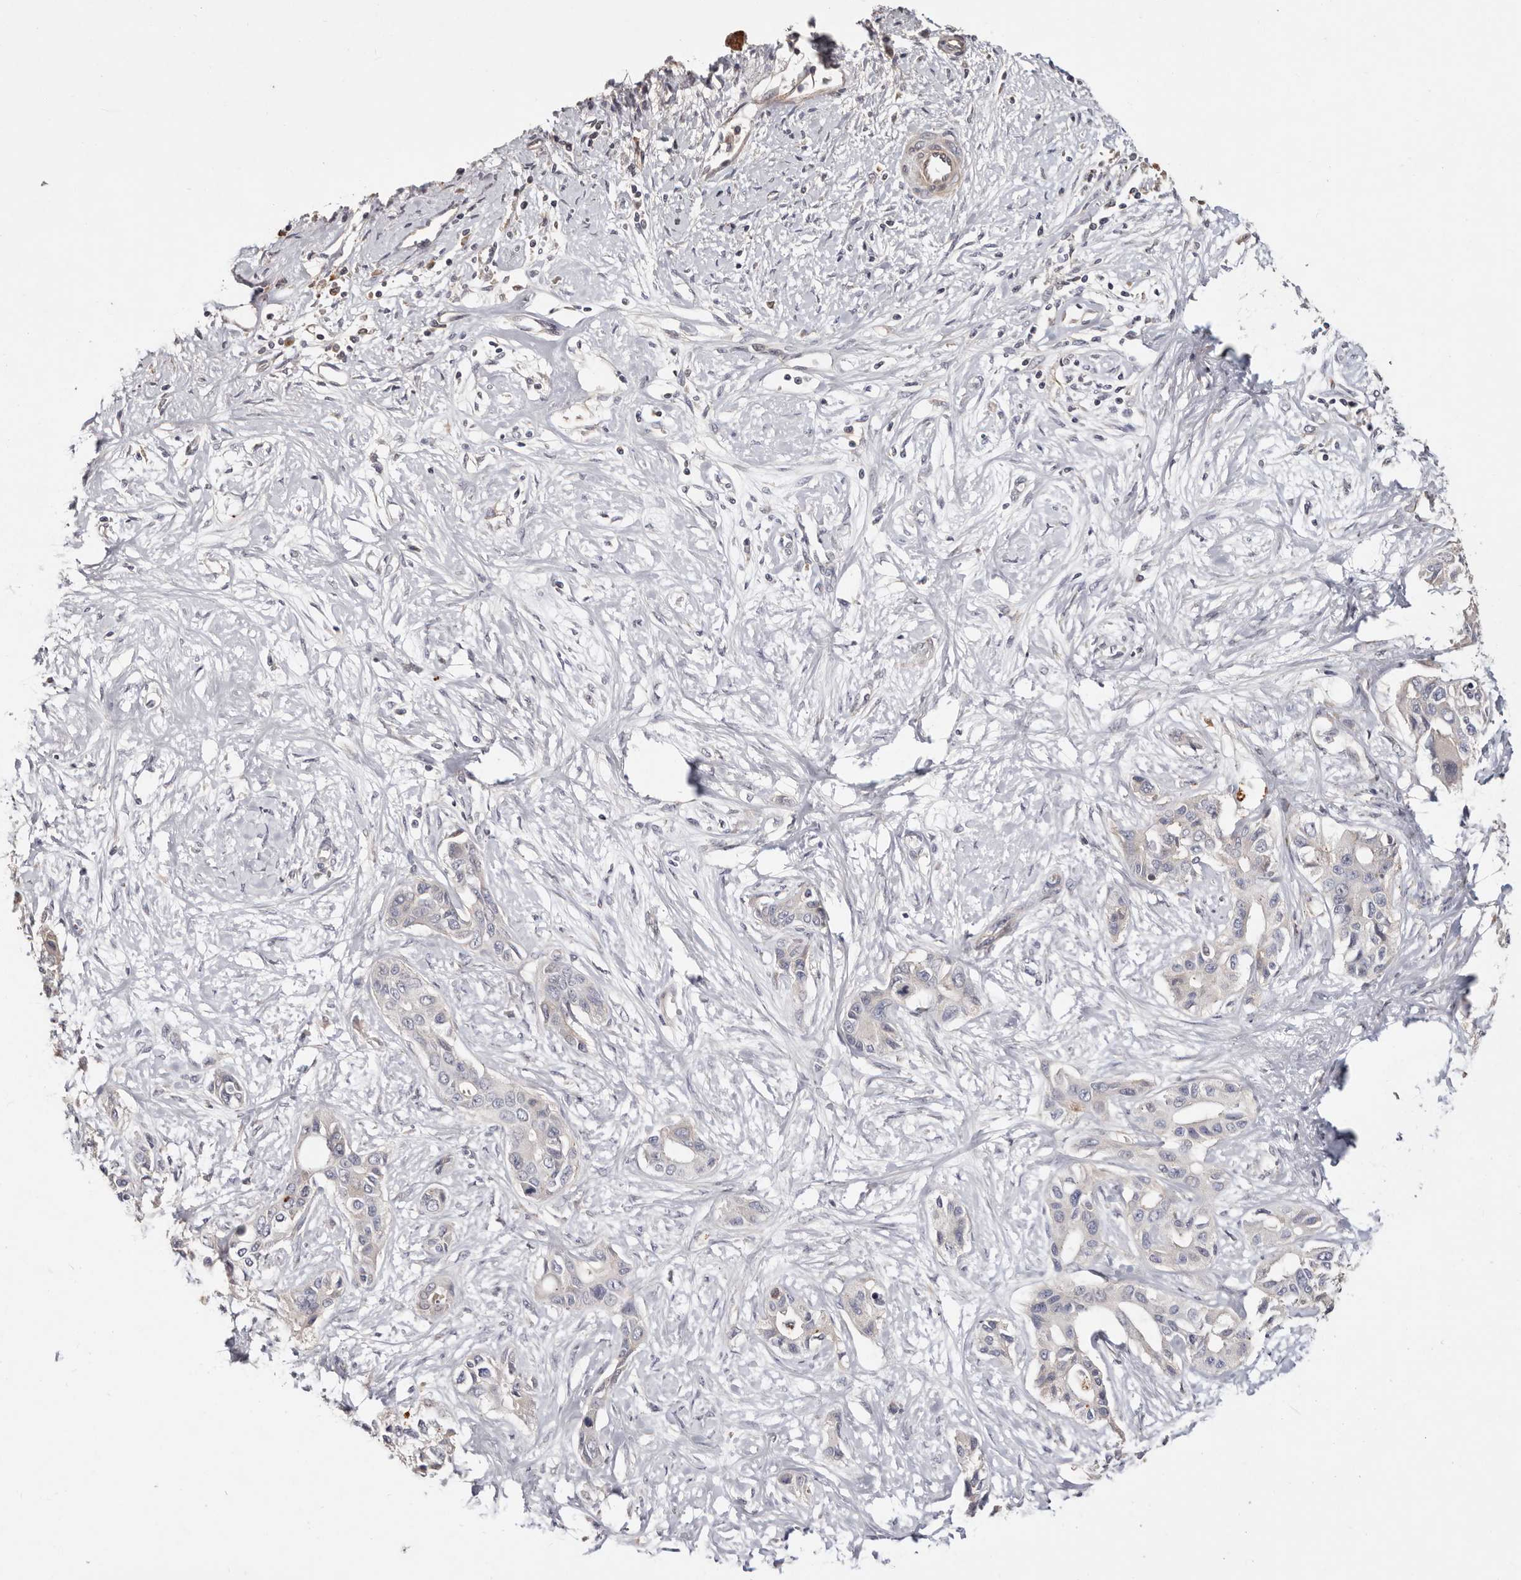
{"staining": {"intensity": "negative", "quantity": "none", "location": "none"}, "tissue": "liver cancer", "cell_type": "Tumor cells", "image_type": "cancer", "snomed": [{"axis": "morphology", "description": "Cholangiocarcinoma"}, {"axis": "topography", "description": "Liver"}], "caption": "Immunohistochemistry photomicrograph of liver cancer (cholangiocarcinoma) stained for a protein (brown), which reveals no positivity in tumor cells.", "gene": "THBS3", "patient": {"sex": "male", "age": 59}}